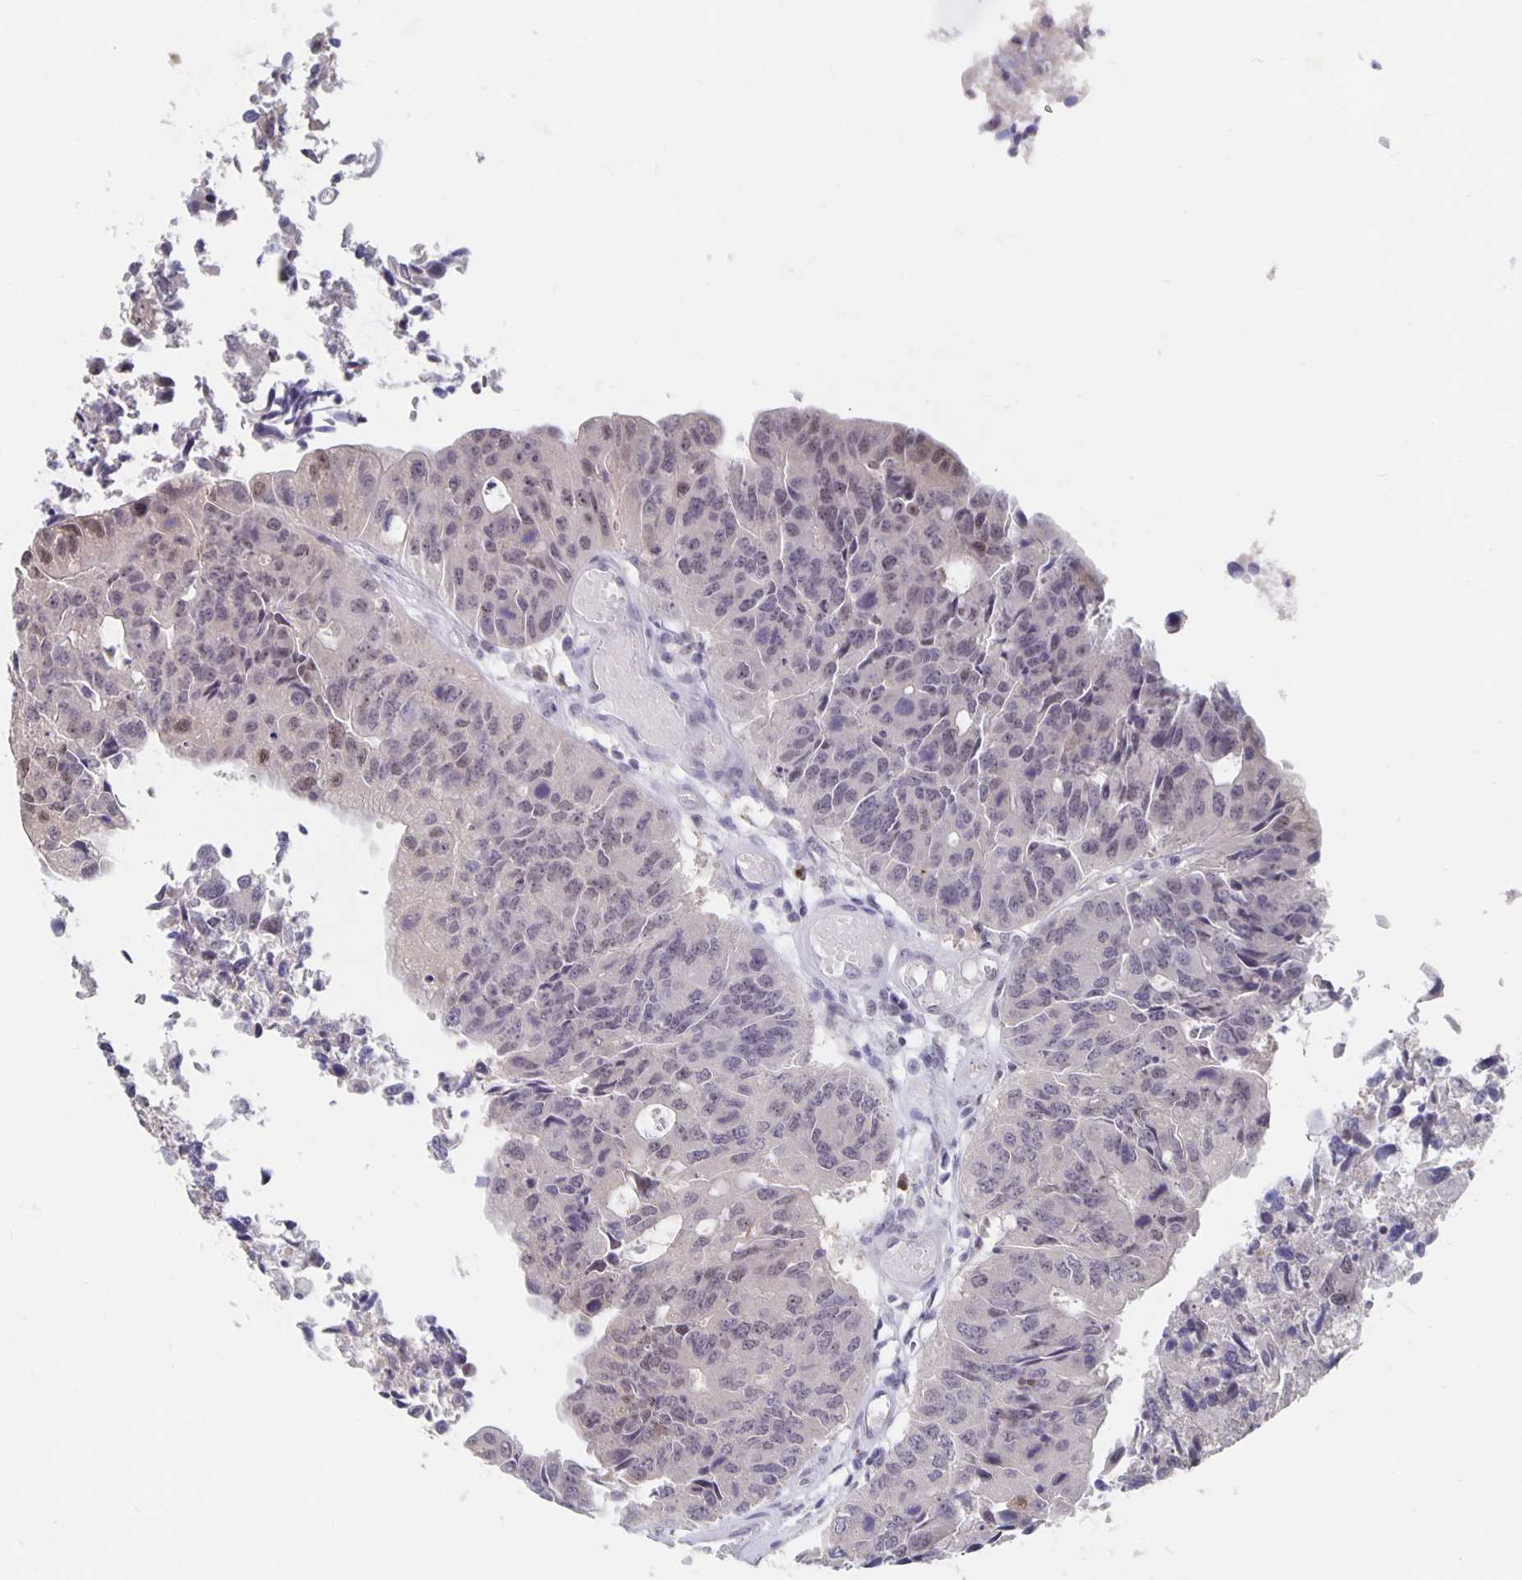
{"staining": {"intensity": "weak", "quantity": "<25%", "location": "nuclear"}, "tissue": "colorectal cancer", "cell_type": "Tumor cells", "image_type": "cancer", "snomed": [{"axis": "morphology", "description": "Adenocarcinoma, NOS"}, {"axis": "topography", "description": "Colon"}], "caption": "Immunohistochemistry image of colorectal cancer (adenocarcinoma) stained for a protein (brown), which displays no expression in tumor cells.", "gene": "ZNF691", "patient": {"sex": "female", "age": 67}}